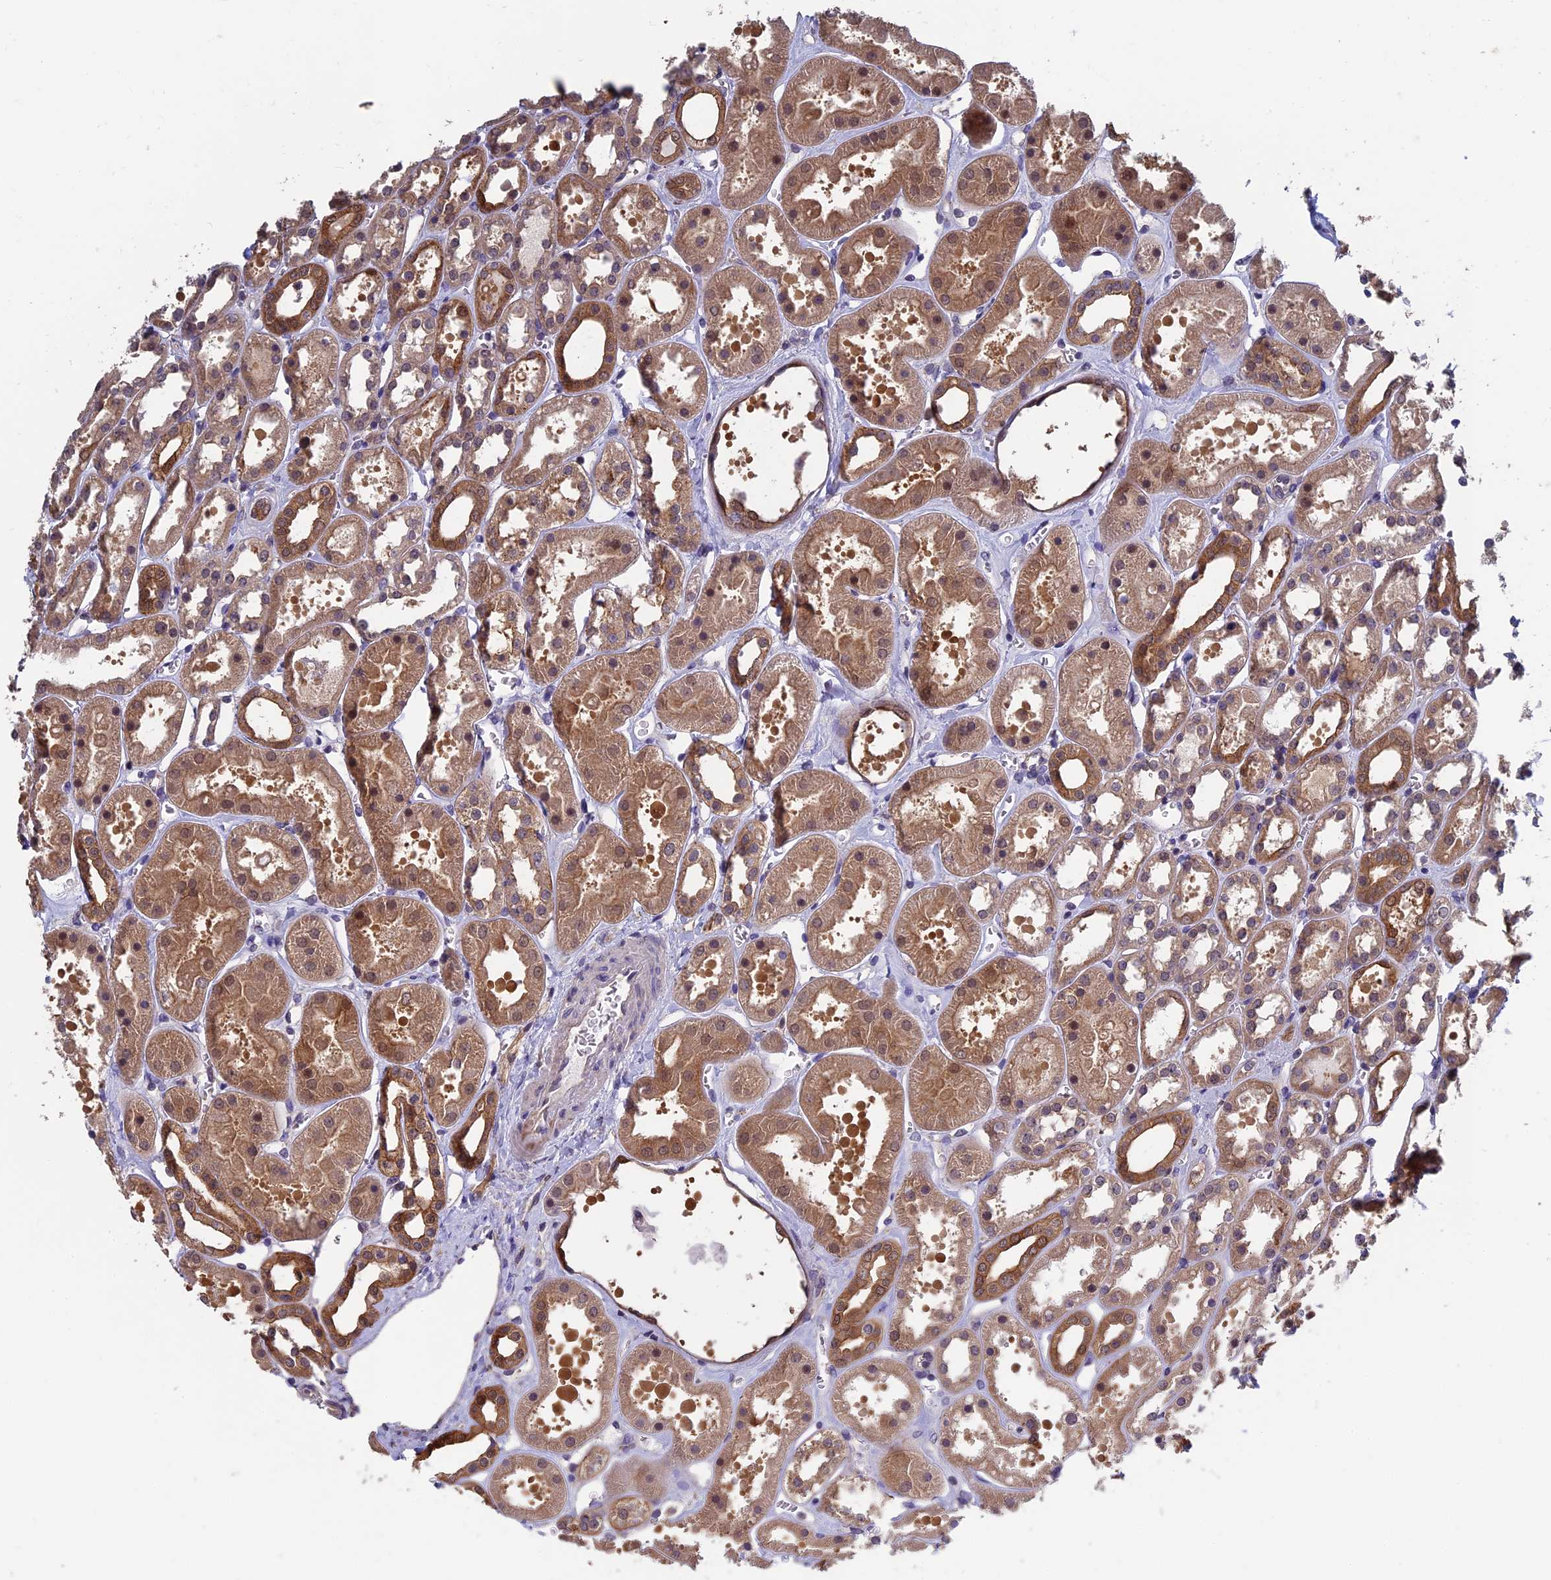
{"staining": {"intensity": "negative", "quantity": "none", "location": "none"}, "tissue": "kidney", "cell_type": "Cells in glomeruli", "image_type": "normal", "snomed": [{"axis": "morphology", "description": "Normal tissue, NOS"}, {"axis": "topography", "description": "Kidney"}], "caption": "Immunohistochemistry (IHC) micrograph of benign kidney: kidney stained with DAB reveals no significant protein staining in cells in glomeruli.", "gene": "LCMT1", "patient": {"sex": "female", "age": 41}}